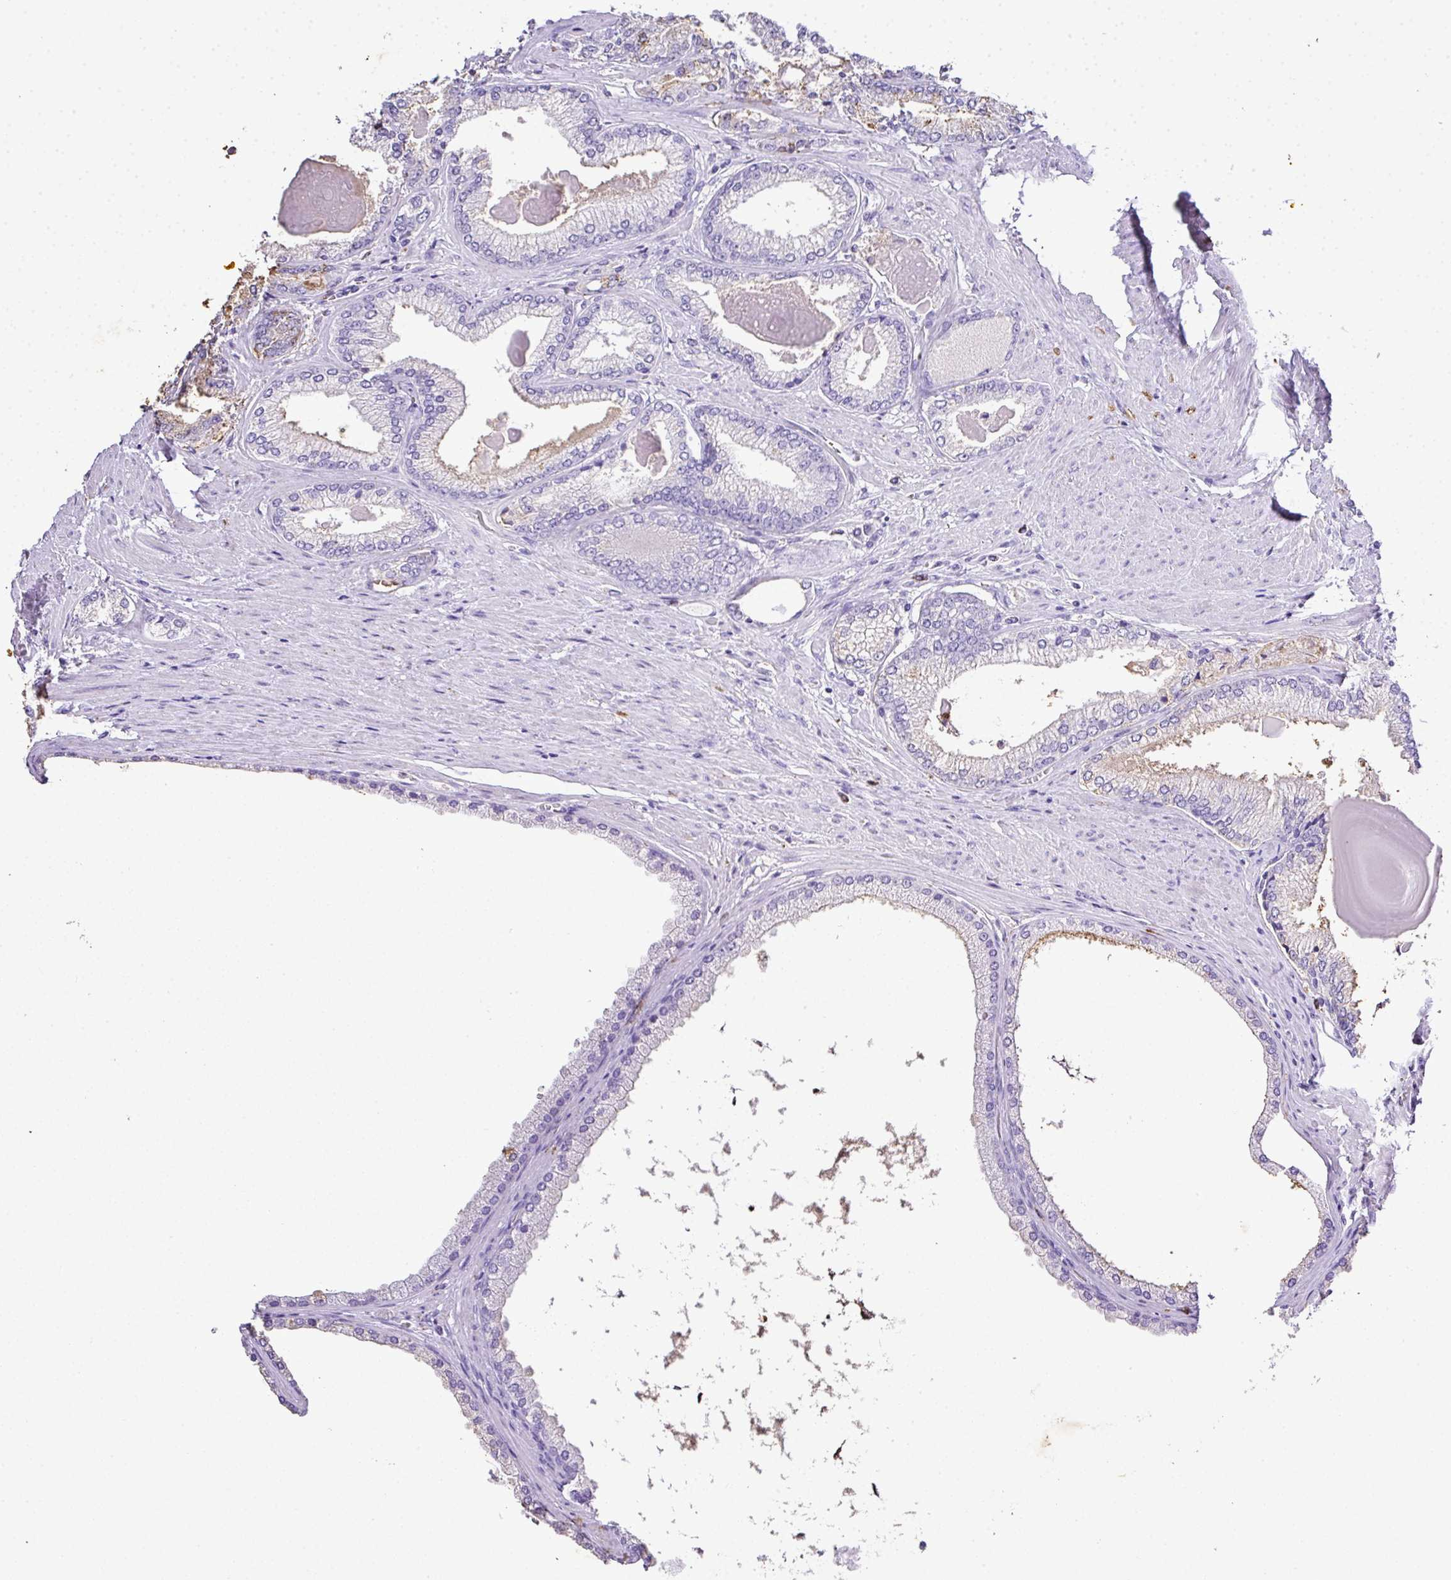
{"staining": {"intensity": "moderate", "quantity": "25%-75%", "location": "cytoplasmic/membranous"}, "tissue": "prostate cancer", "cell_type": "Tumor cells", "image_type": "cancer", "snomed": [{"axis": "morphology", "description": "Adenocarcinoma, High grade"}, {"axis": "topography", "description": "Prostate"}], "caption": "Moderate cytoplasmic/membranous expression is identified in approximately 25%-75% of tumor cells in prostate cancer.", "gene": "KCNJ11", "patient": {"sex": "male", "age": 66}}